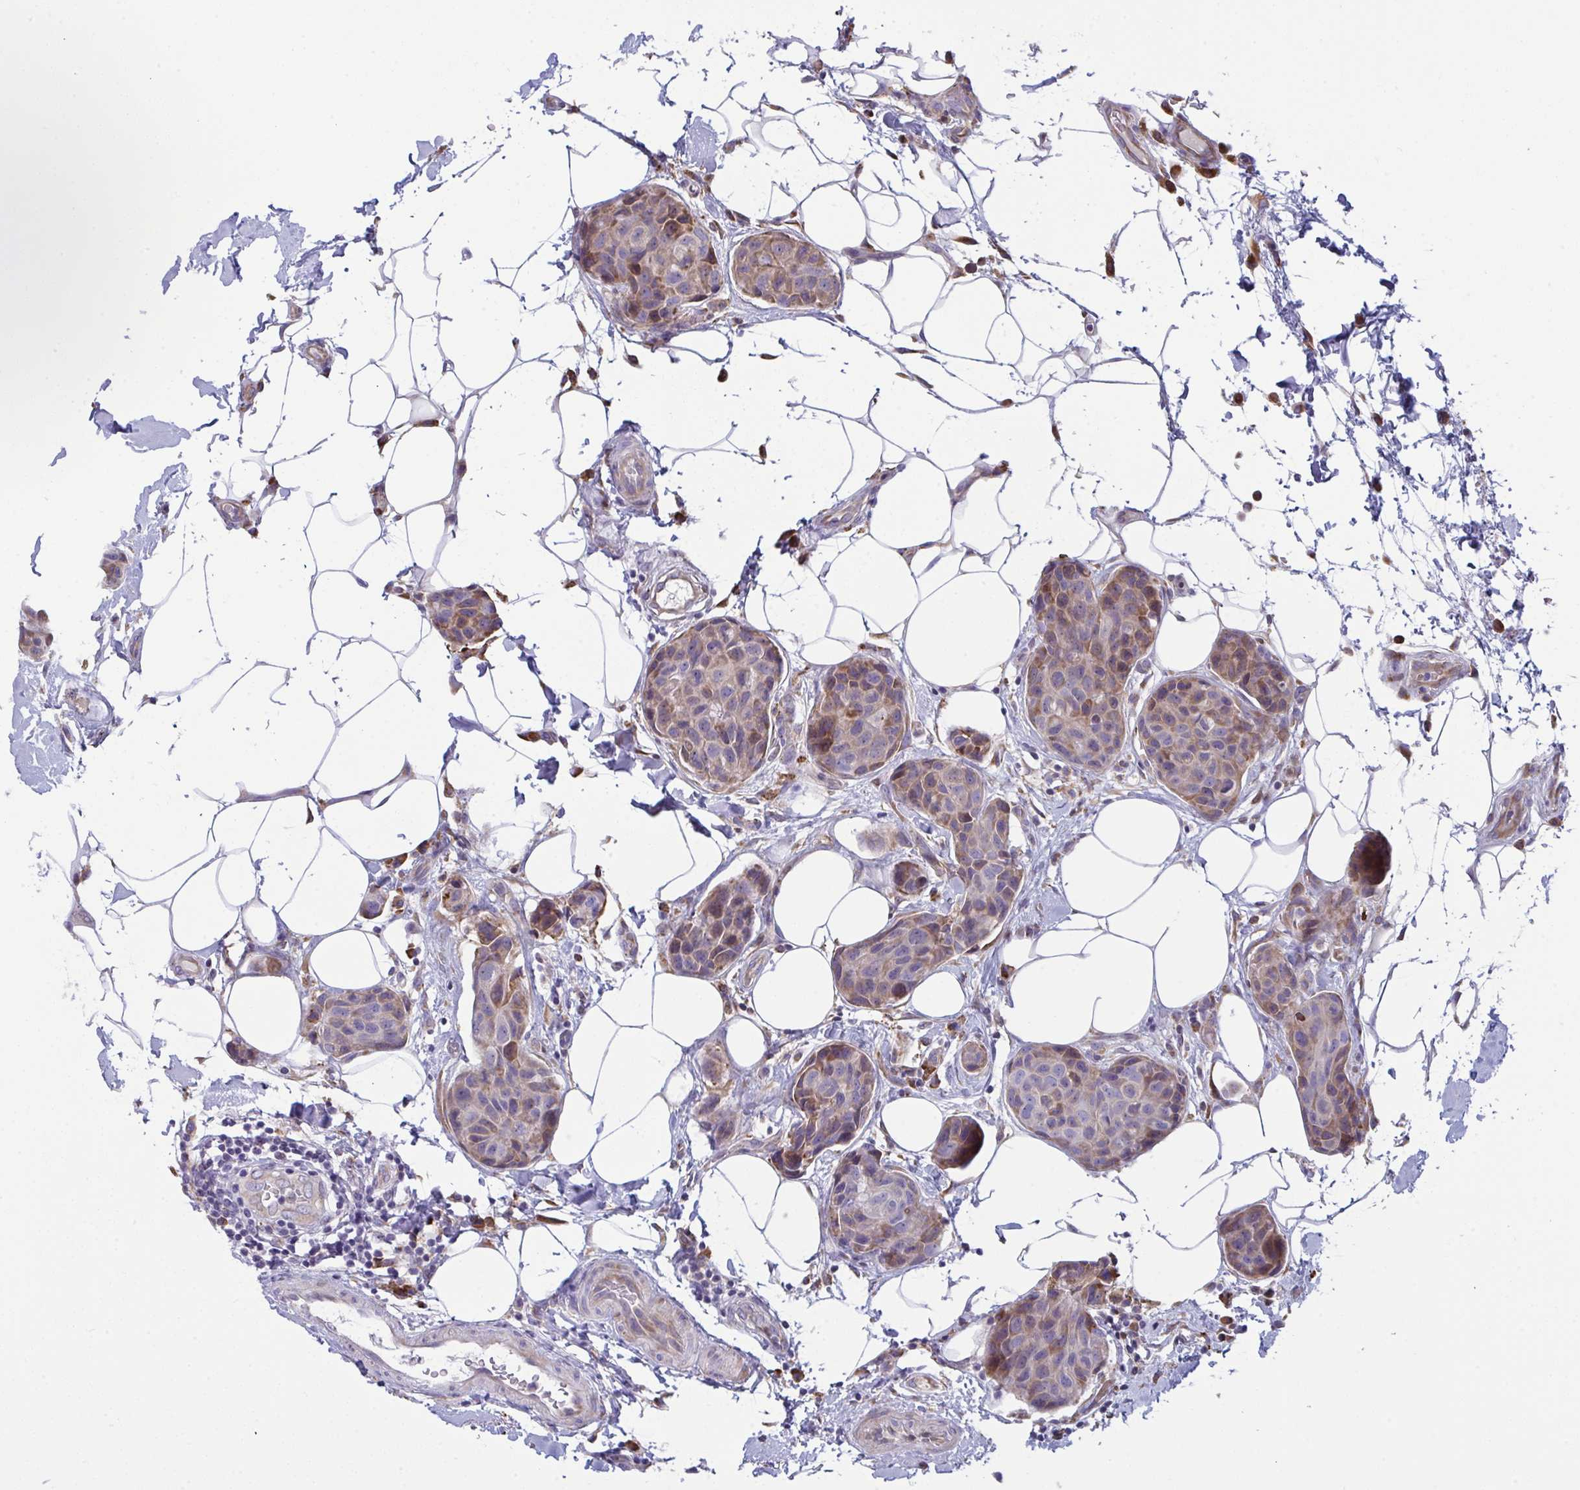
{"staining": {"intensity": "weak", "quantity": "25%-75%", "location": "cytoplasmic/membranous"}, "tissue": "breast cancer", "cell_type": "Tumor cells", "image_type": "cancer", "snomed": [{"axis": "morphology", "description": "Duct carcinoma"}, {"axis": "topography", "description": "Breast"}, {"axis": "topography", "description": "Lymph node"}], "caption": "Human breast infiltrating ductal carcinoma stained with a protein marker reveals weak staining in tumor cells.", "gene": "MYMK", "patient": {"sex": "female", "age": 80}}